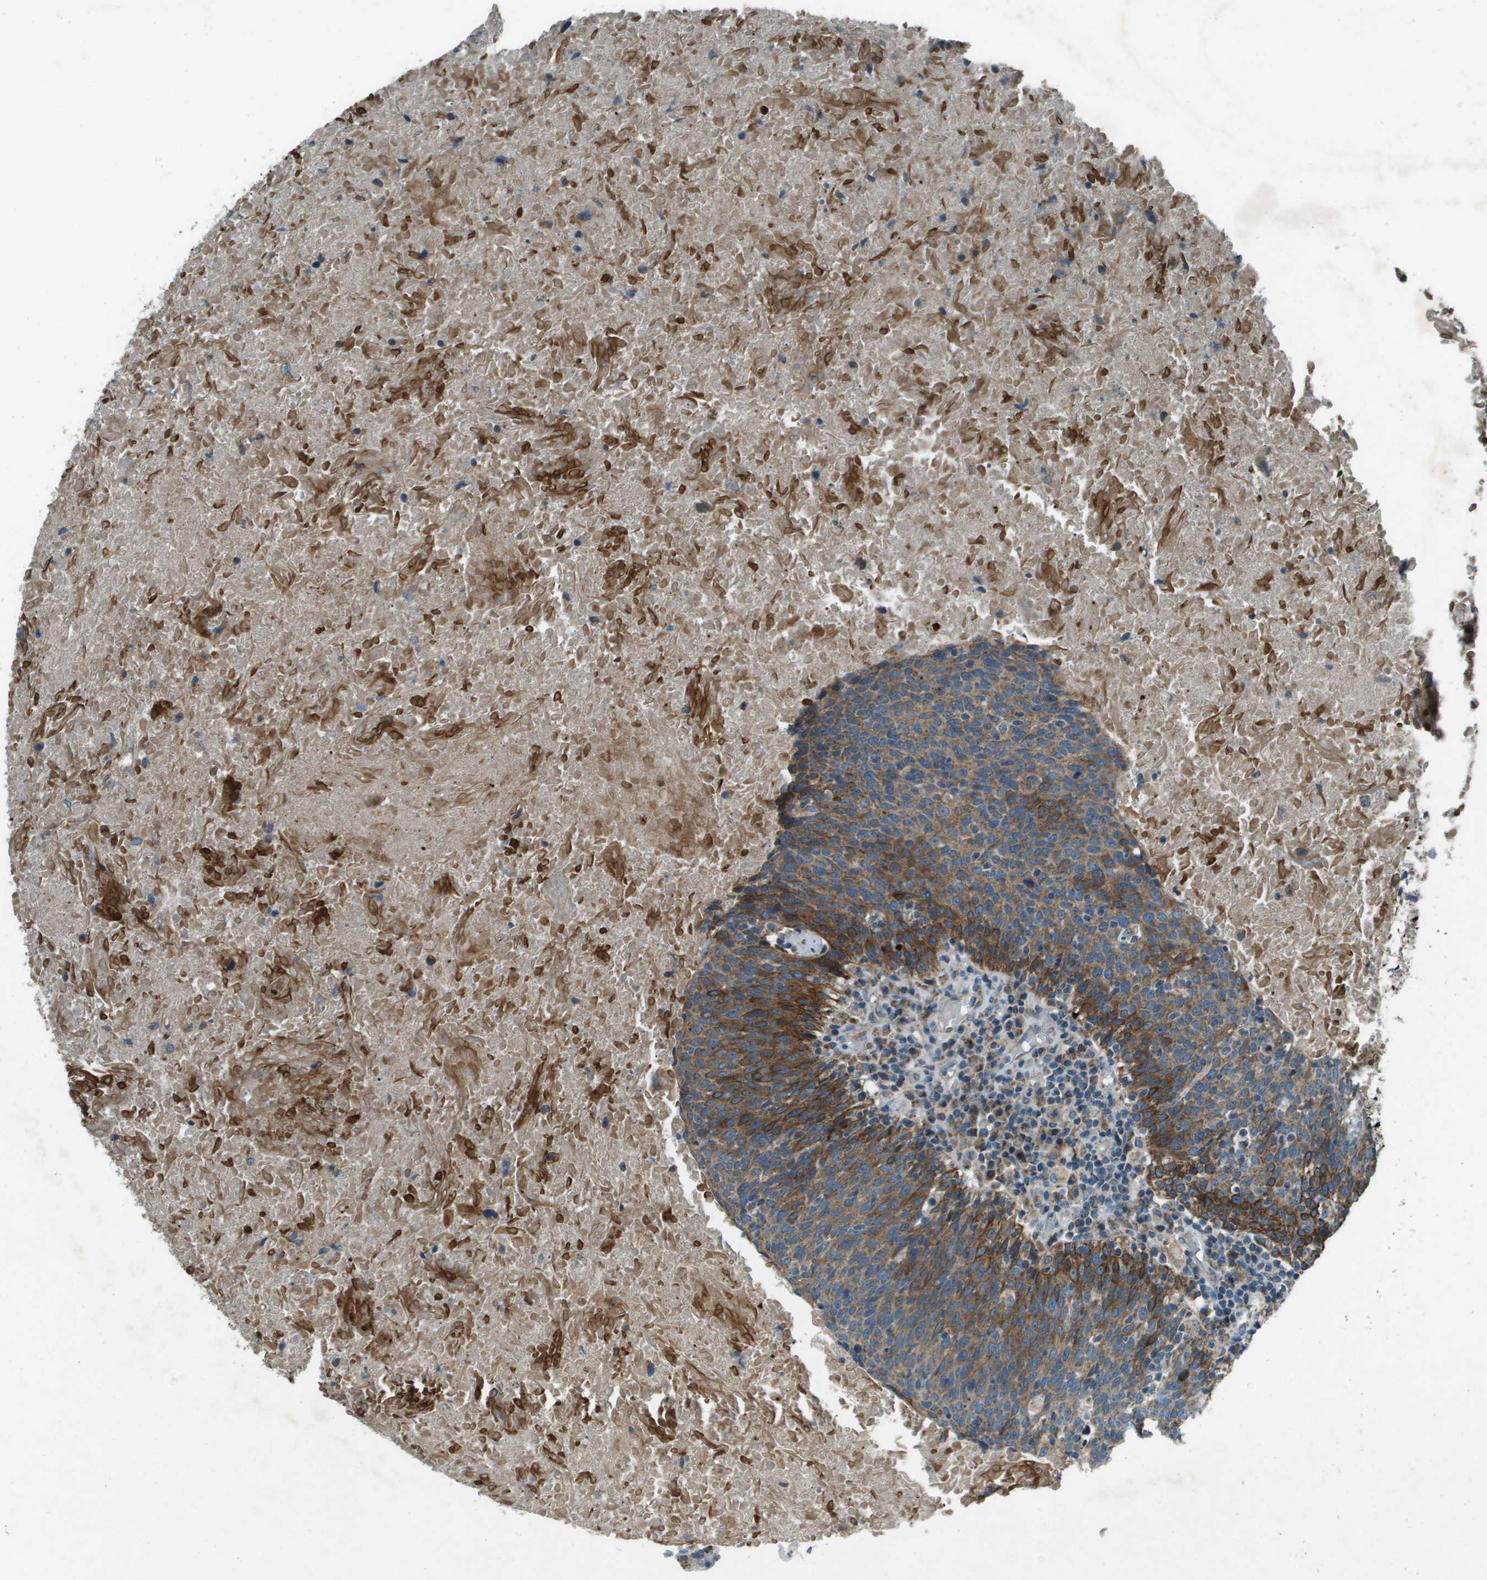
{"staining": {"intensity": "moderate", "quantity": ">75%", "location": "cytoplasmic/membranous"}, "tissue": "head and neck cancer", "cell_type": "Tumor cells", "image_type": "cancer", "snomed": [{"axis": "morphology", "description": "Squamous cell carcinoma, NOS"}, {"axis": "morphology", "description": "Squamous cell carcinoma, metastatic, NOS"}, {"axis": "topography", "description": "Lymph node"}, {"axis": "topography", "description": "Head-Neck"}], "caption": "A photomicrograph showing moderate cytoplasmic/membranous positivity in about >75% of tumor cells in head and neck squamous cell carcinoma, as visualized by brown immunohistochemical staining.", "gene": "MIGA1", "patient": {"sex": "male", "age": 62}}